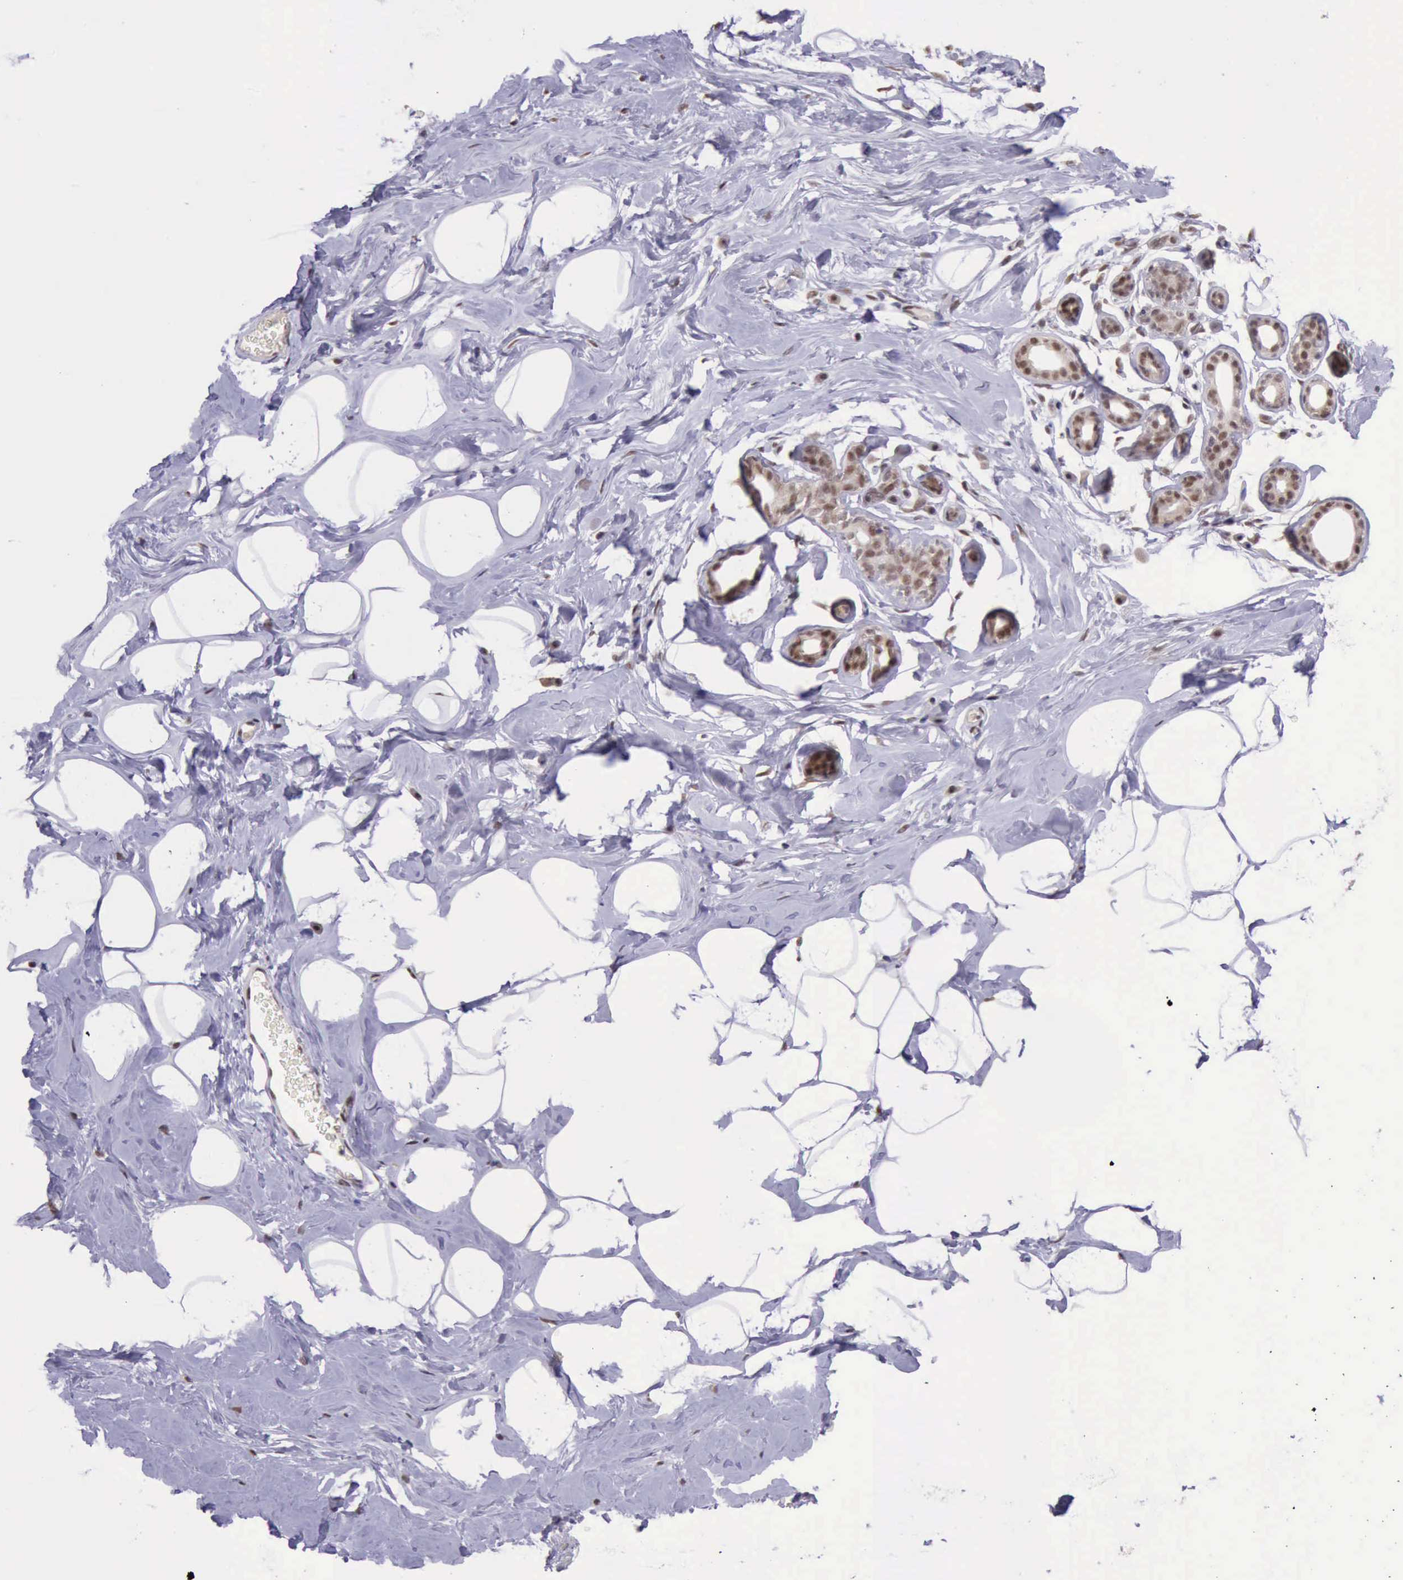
{"staining": {"intensity": "moderate", "quantity": ">75%", "location": "nuclear"}, "tissue": "breast", "cell_type": "Adipocytes", "image_type": "normal", "snomed": [{"axis": "morphology", "description": "Normal tissue, NOS"}, {"axis": "morphology", "description": "Fibrosis, NOS"}, {"axis": "topography", "description": "Breast"}], "caption": "Immunohistochemical staining of unremarkable human breast shows >75% levels of moderate nuclear protein expression in approximately >75% of adipocytes.", "gene": "PRPF39", "patient": {"sex": "female", "age": 39}}